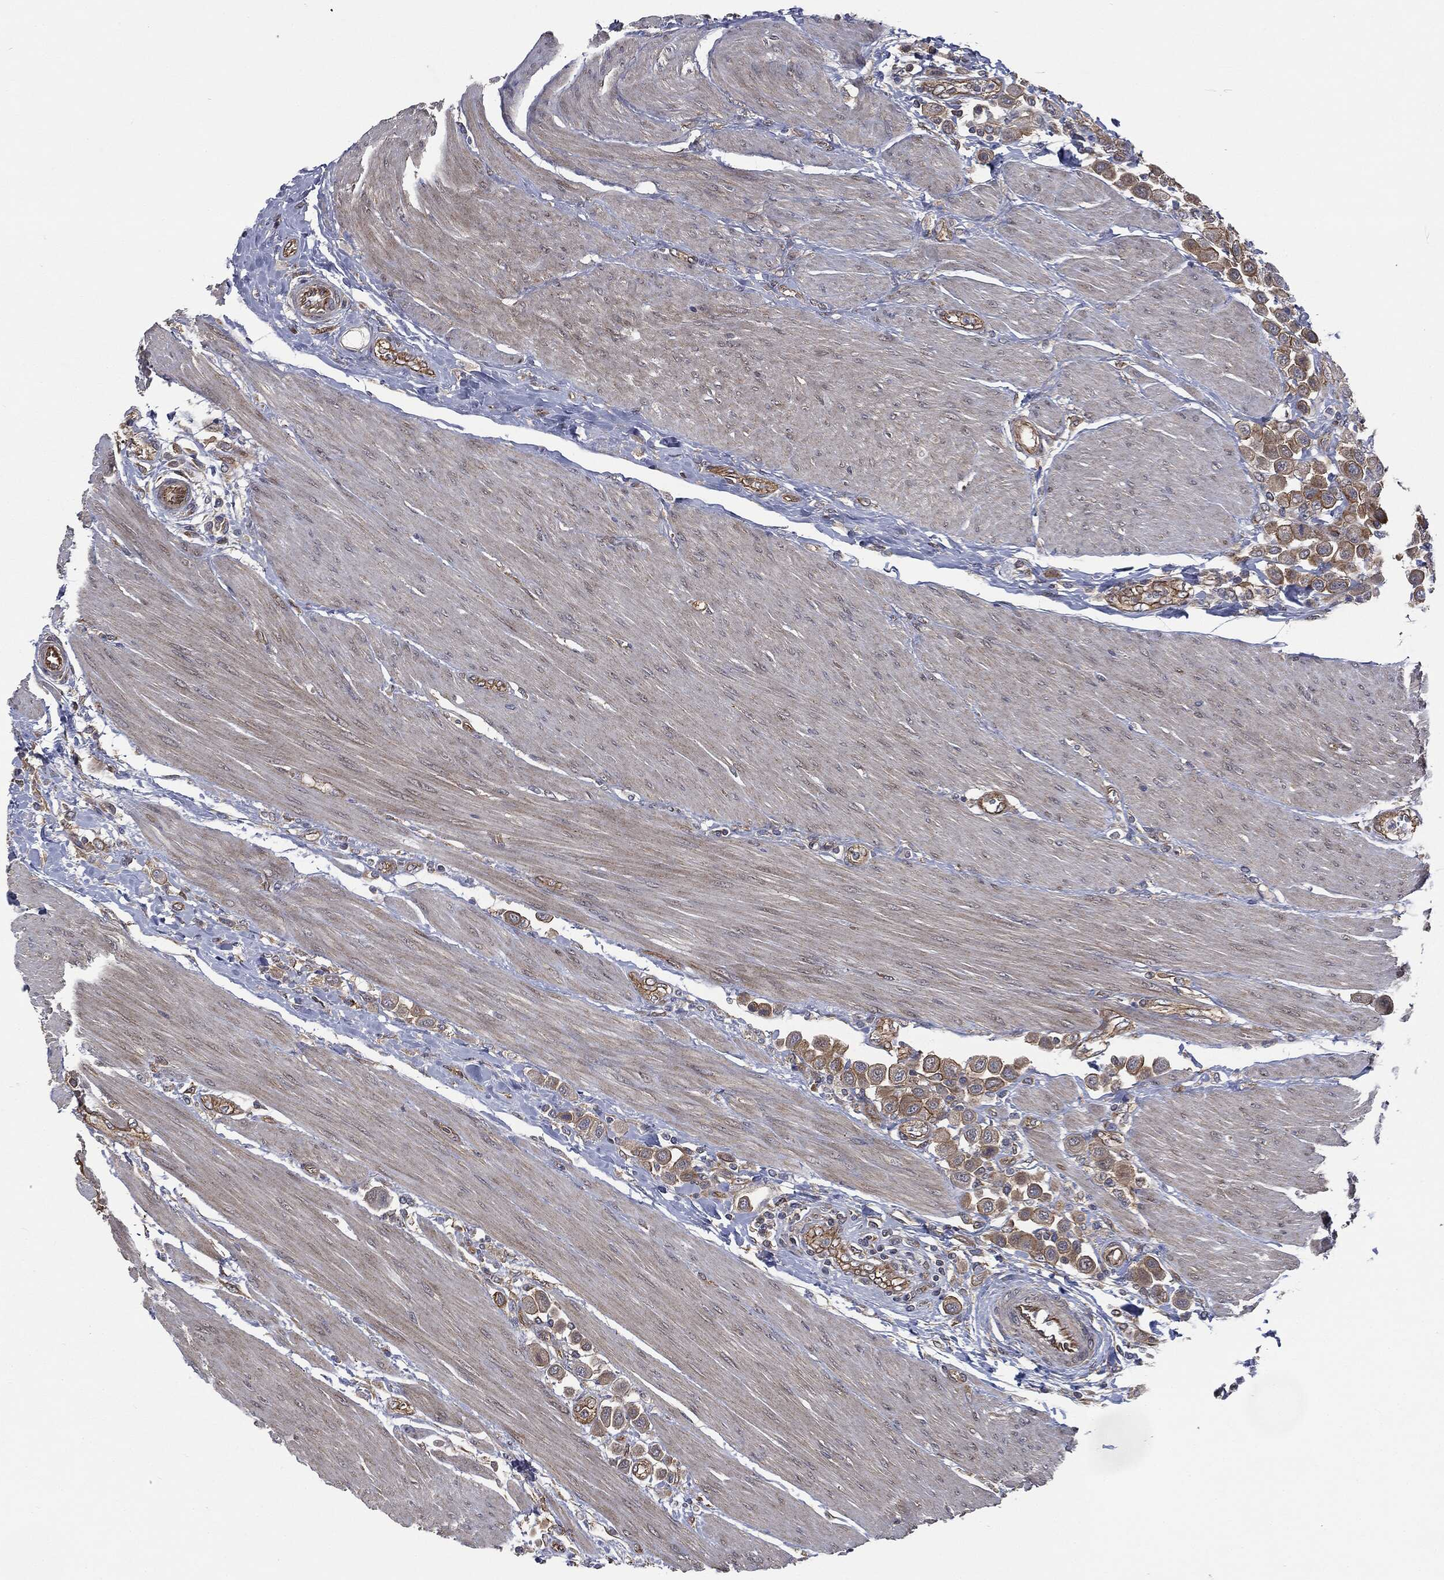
{"staining": {"intensity": "weak", "quantity": "25%-75%", "location": "cytoplasmic/membranous"}, "tissue": "urothelial cancer", "cell_type": "Tumor cells", "image_type": "cancer", "snomed": [{"axis": "morphology", "description": "Urothelial carcinoma, High grade"}, {"axis": "topography", "description": "Urinary bladder"}], "caption": "IHC staining of high-grade urothelial carcinoma, which displays low levels of weak cytoplasmic/membranous expression in about 25%-75% of tumor cells indicating weak cytoplasmic/membranous protein positivity. The staining was performed using DAB (brown) for protein detection and nuclei were counterstained in hematoxylin (blue).", "gene": "EPS15L1", "patient": {"sex": "male", "age": 50}}